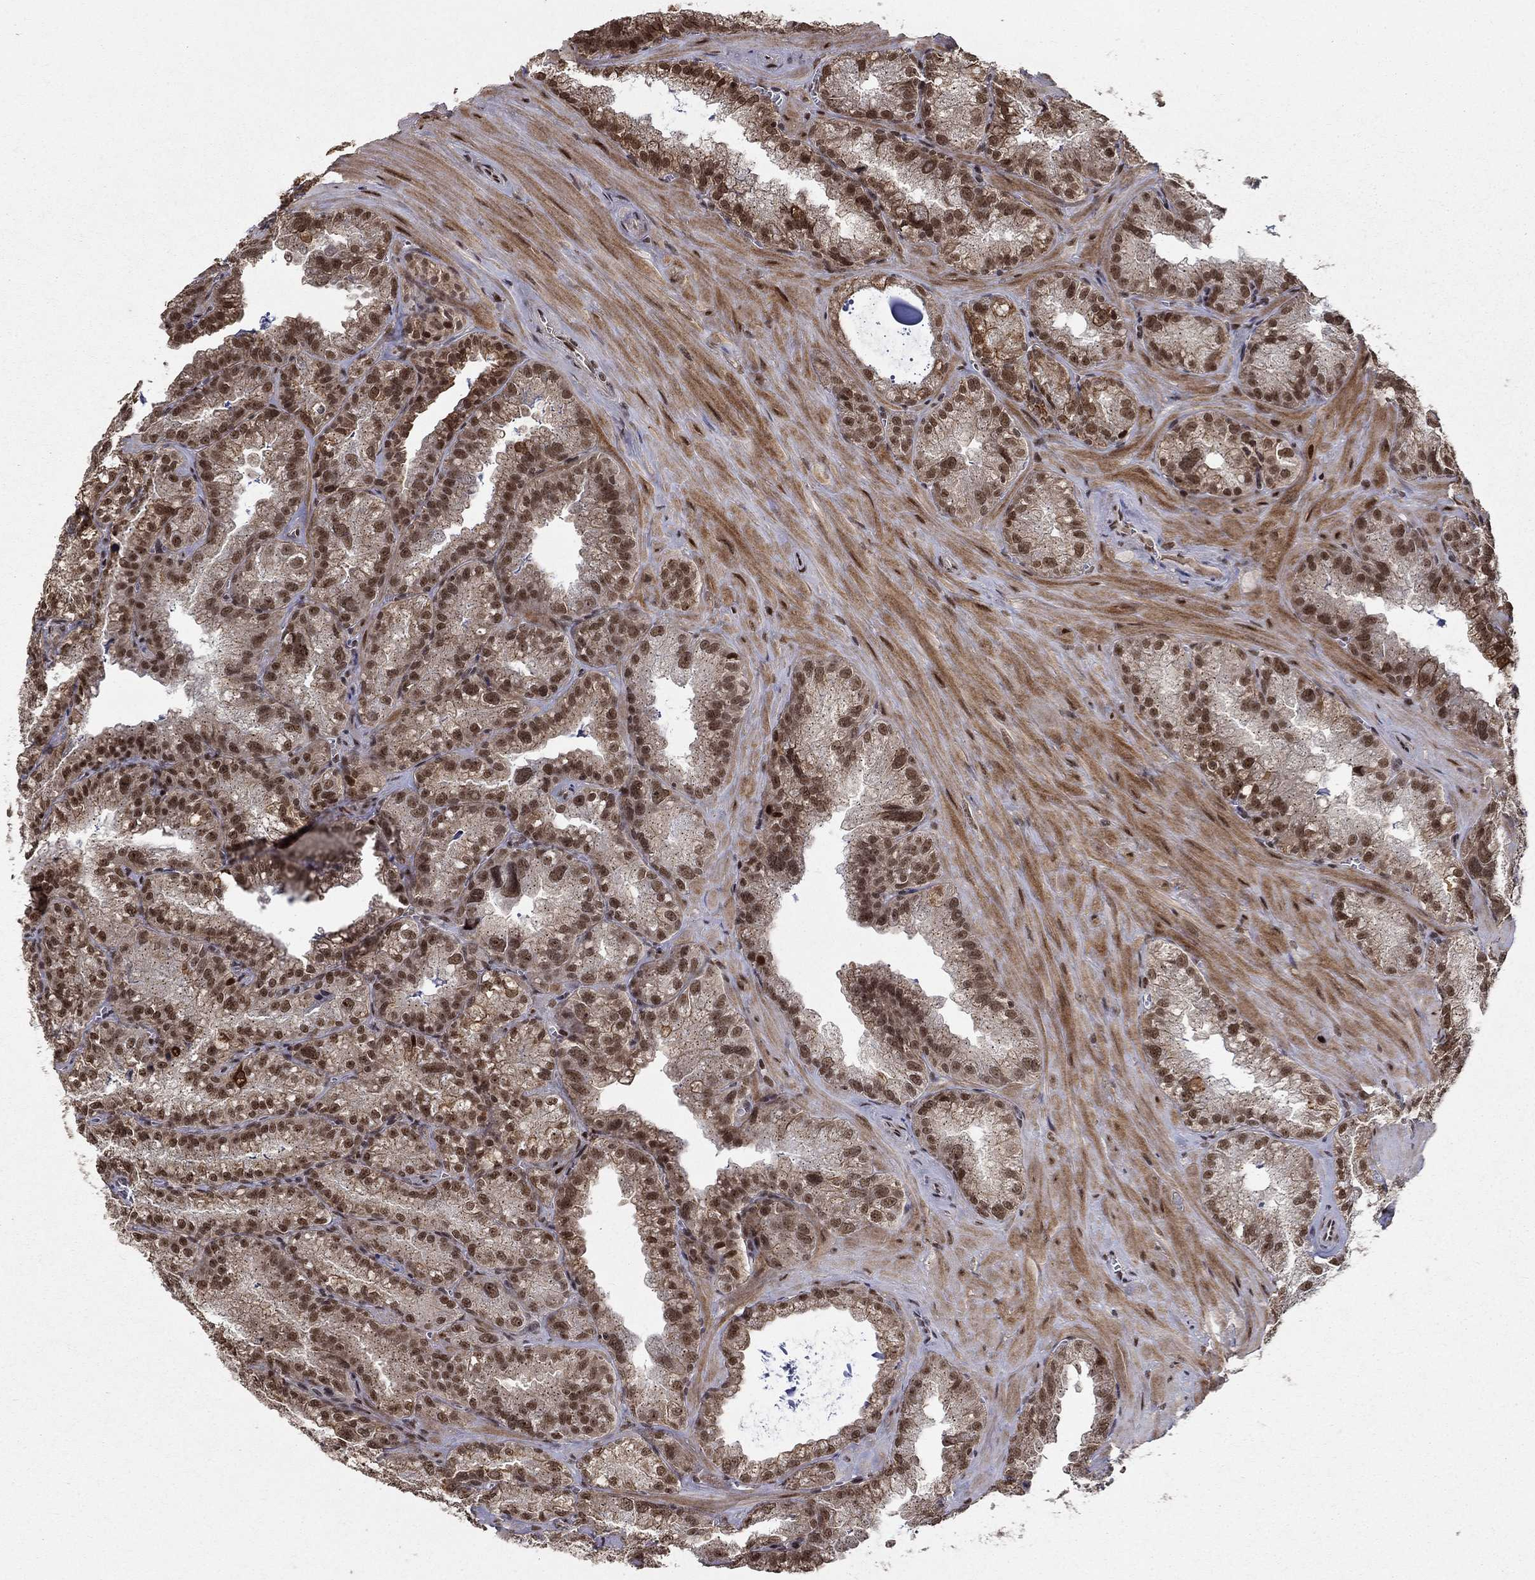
{"staining": {"intensity": "strong", "quantity": "25%-75%", "location": "cytoplasmic/membranous,nuclear"}, "tissue": "seminal vesicle", "cell_type": "Glandular cells", "image_type": "normal", "snomed": [{"axis": "morphology", "description": "Normal tissue, NOS"}, {"axis": "topography", "description": "Seminal veicle"}], "caption": "High-magnification brightfield microscopy of normal seminal vesicle stained with DAB (brown) and counterstained with hematoxylin (blue). glandular cells exhibit strong cytoplasmic/membranous,nuclear expression is present in approximately25%-75% of cells.", "gene": "CDCA7L", "patient": {"sex": "male", "age": 57}}